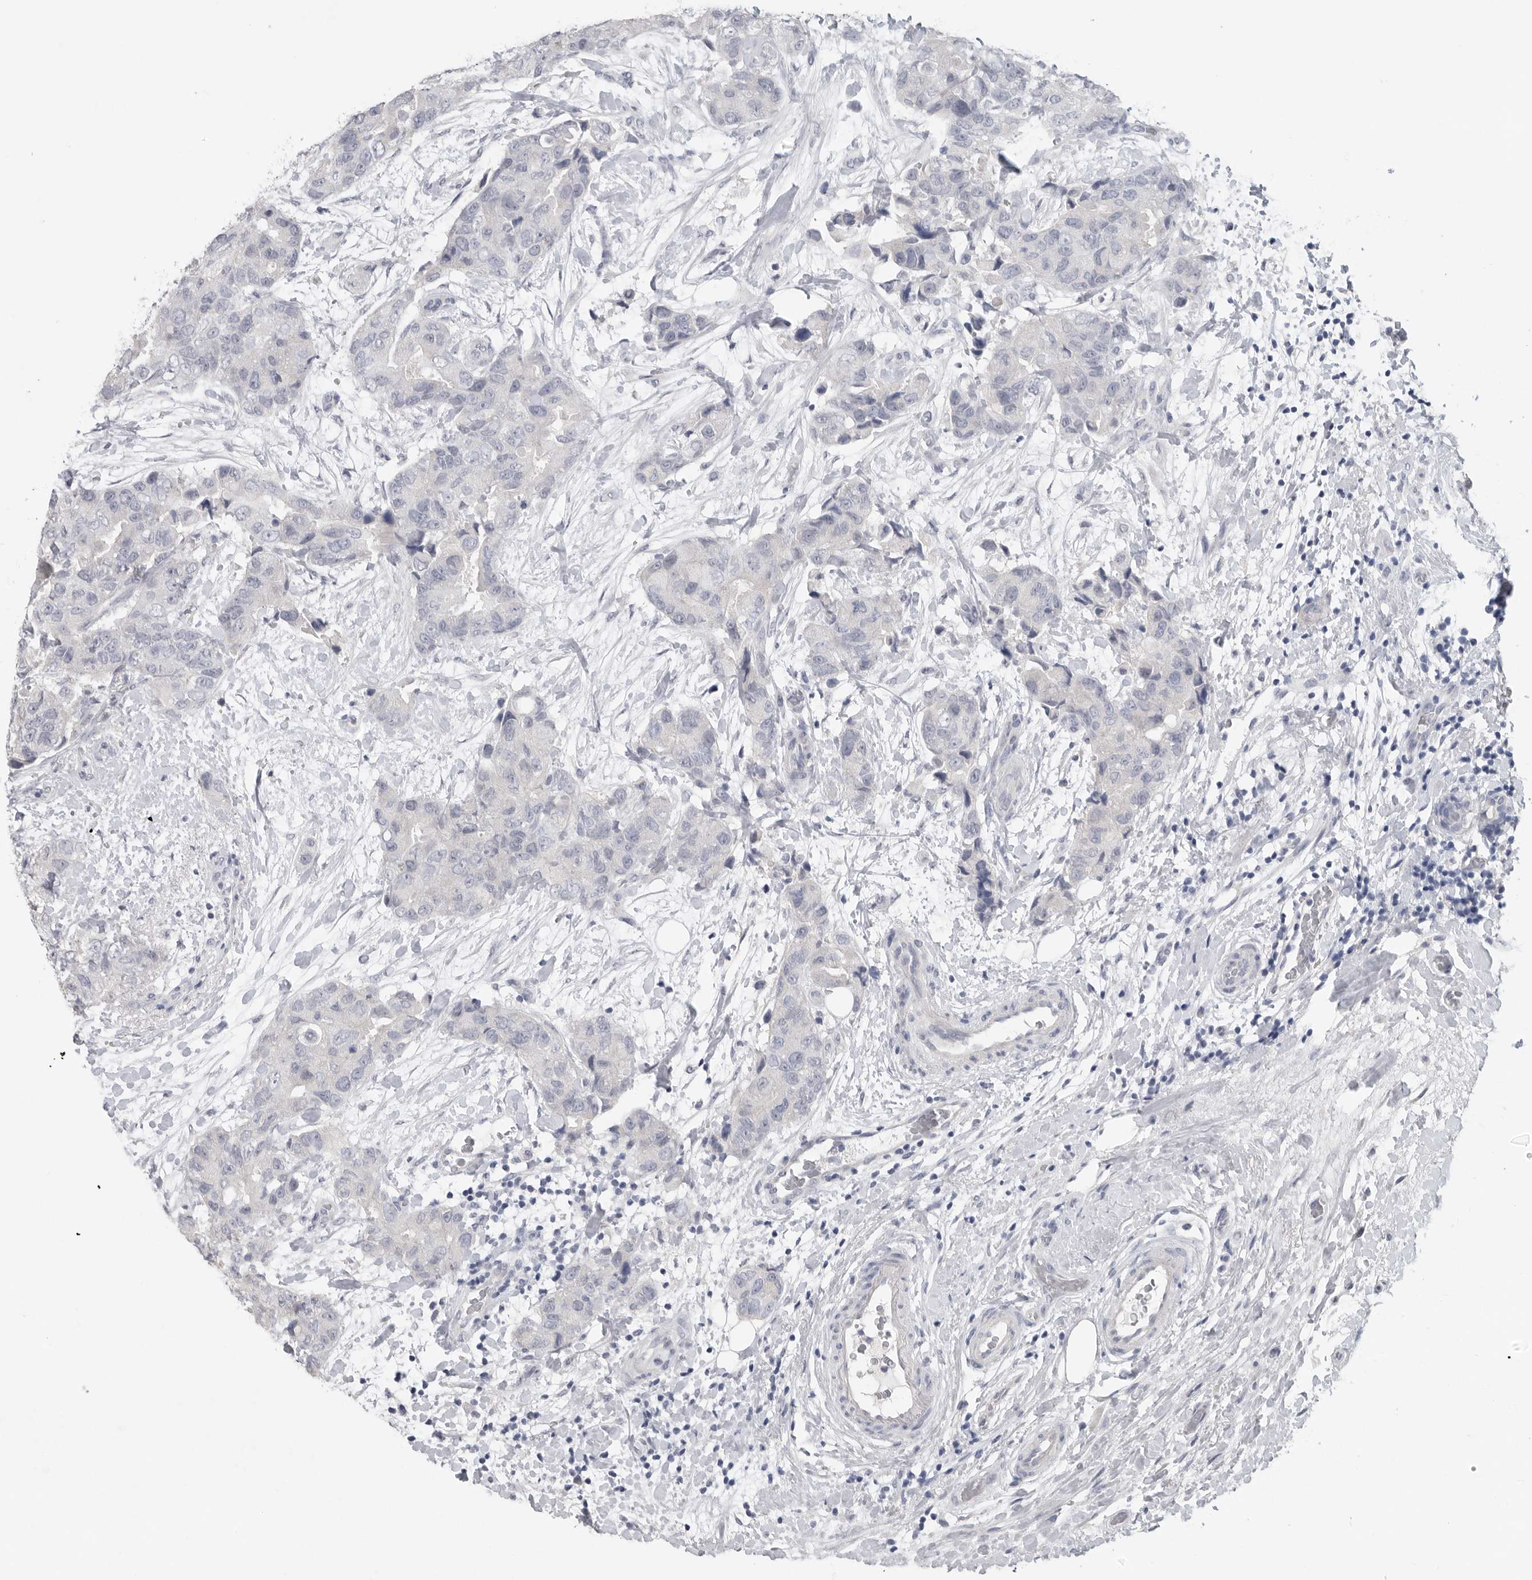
{"staining": {"intensity": "negative", "quantity": "none", "location": "none"}, "tissue": "breast cancer", "cell_type": "Tumor cells", "image_type": "cancer", "snomed": [{"axis": "morphology", "description": "Duct carcinoma"}, {"axis": "topography", "description": "Breast"}], "caption": "A high-resolution image shows immunohistochemistry (IHC) staining of breast cancer, which shows no significant positivity in tumor cells.", "gene": "REG4", "patient": {"sex": "female", "age": 62}}